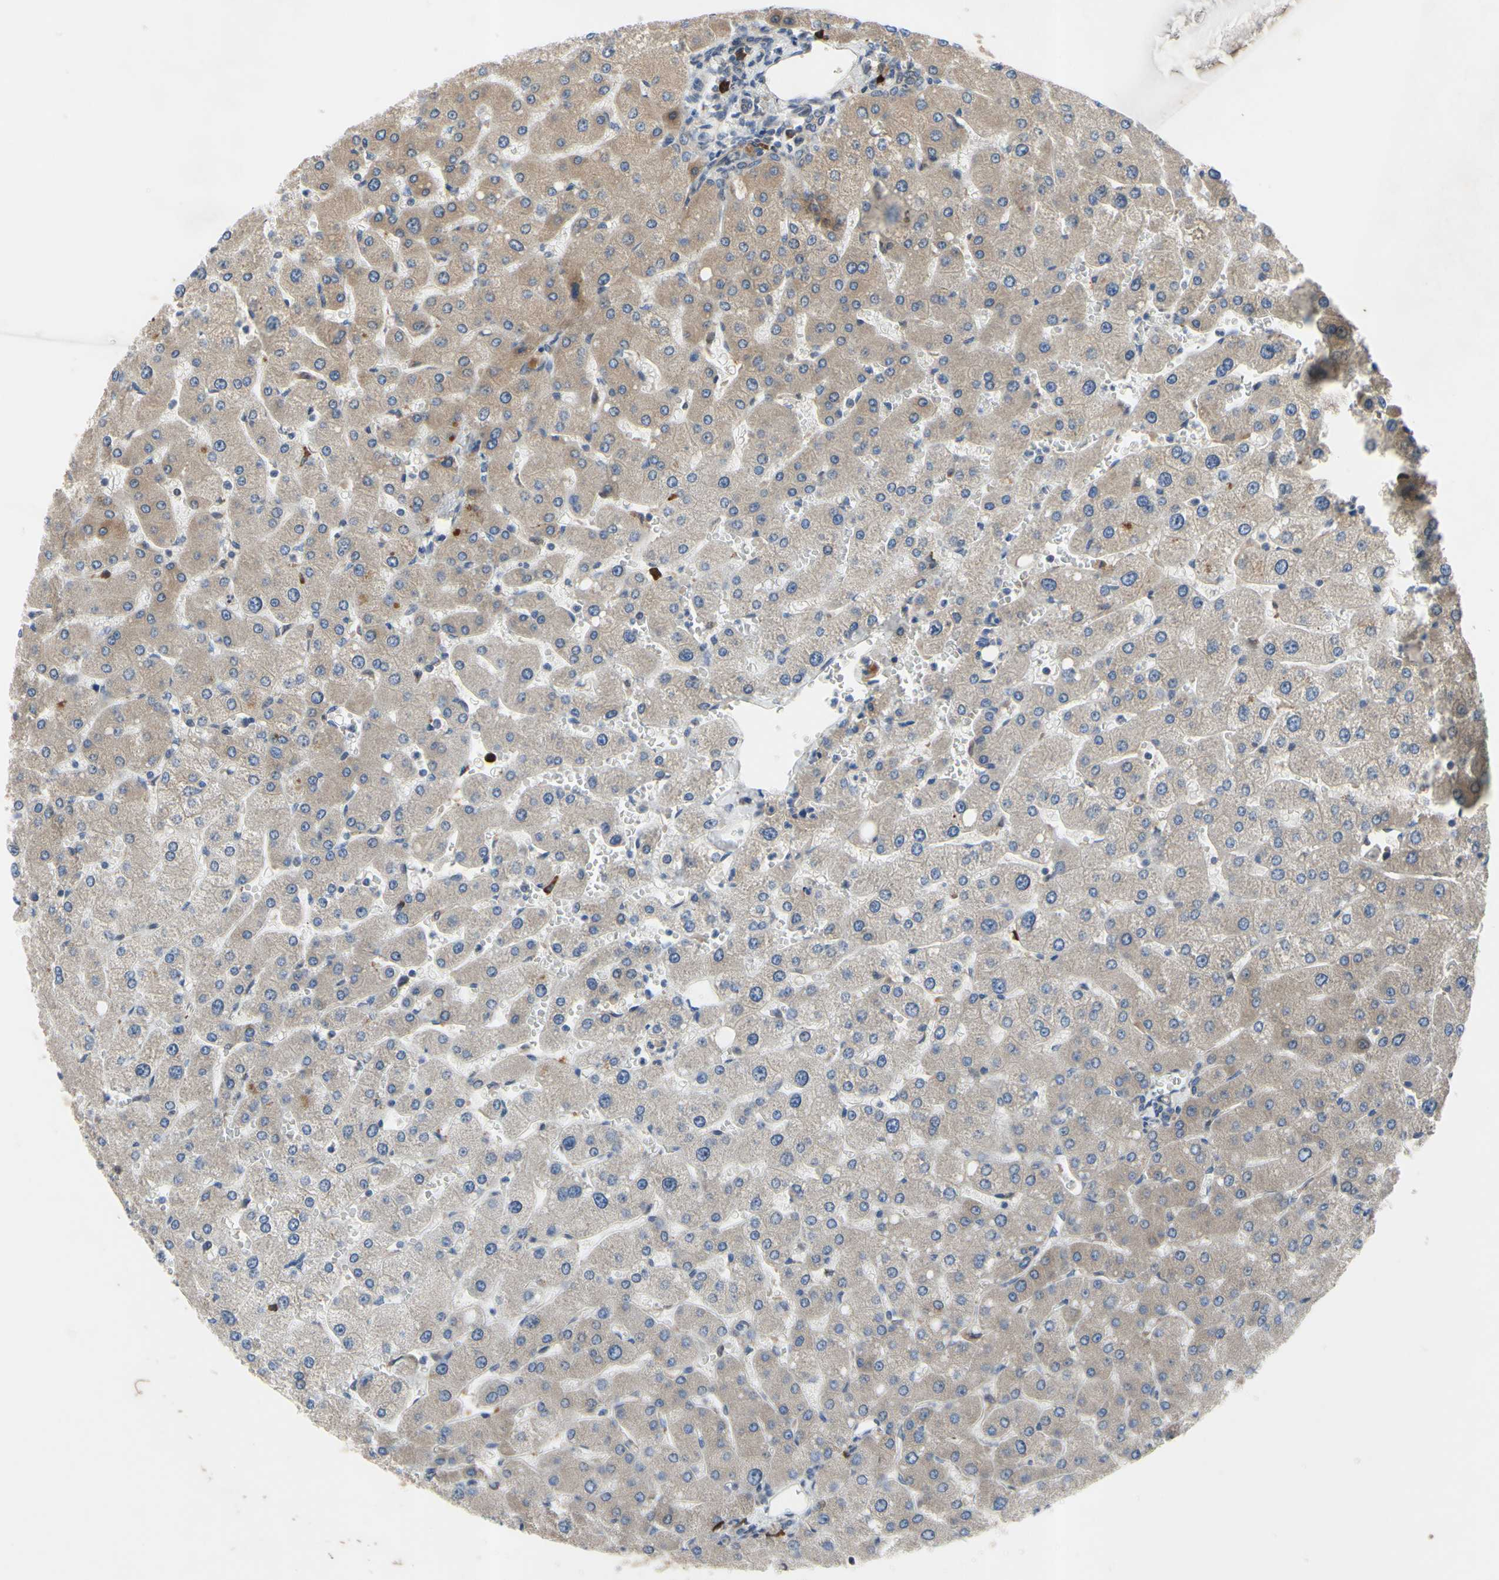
{"staining": {"intensity": "weak", "quantity": ">75%", "location": "cytoplasmic/membranous"}, "tissue": "liver", "cell_type": "Cholangiocytes", "image_type": "normal", "snomed": [{"axis": "morphology", "description": "Normal tissue, NOS"}, {"axis": "topography", "description": "Liver"}], "caption": "Weak cytoplasmic/membranous positivity for a protein is appreciated in about >75% of cholangiocytes of normal liver using immunohistochemistry.", "gene": "XIAP", "patient": {"sex": "male", "age": 55}}